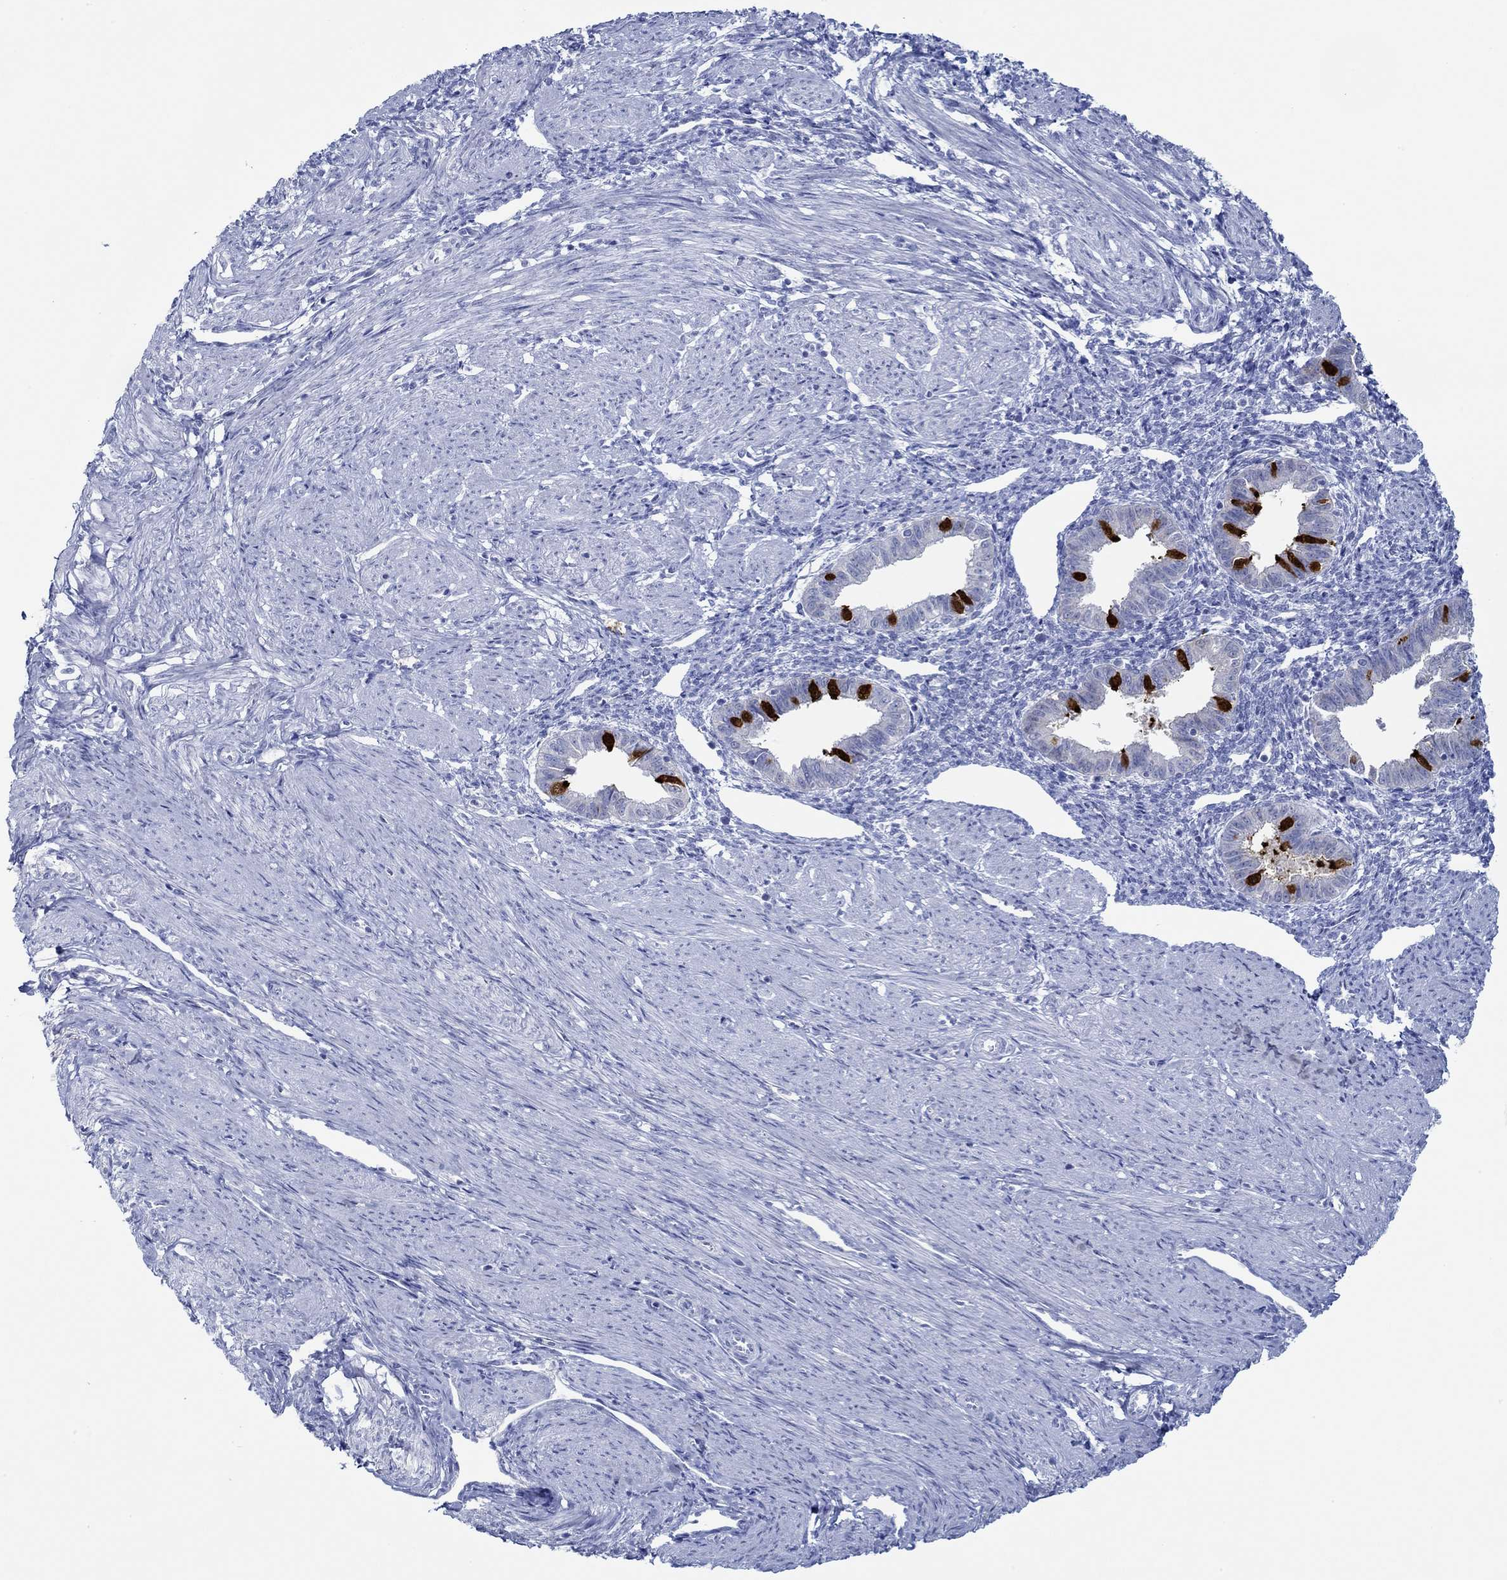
{"staining": {"intensity": "negative", "quantity": "none", "location": "none"}, "tissue": "endometrium", "cell_type": "Cells in endometrial stroma", "image_type": "normal", "snomed": [{"axis": "morphology", "description": "Normal tissue, NOS"}, {"axis": "topography", "description": "Endometrium"}], "caption": "A high-resolution micrograph shows immunohistochemistry (IHC) staining of unremarkable endometrium, which exhibits no significant expression in cells in endometrial stroma.", "gene": "IGFBP6", "patient": {"sex": "female", "age": 37}}